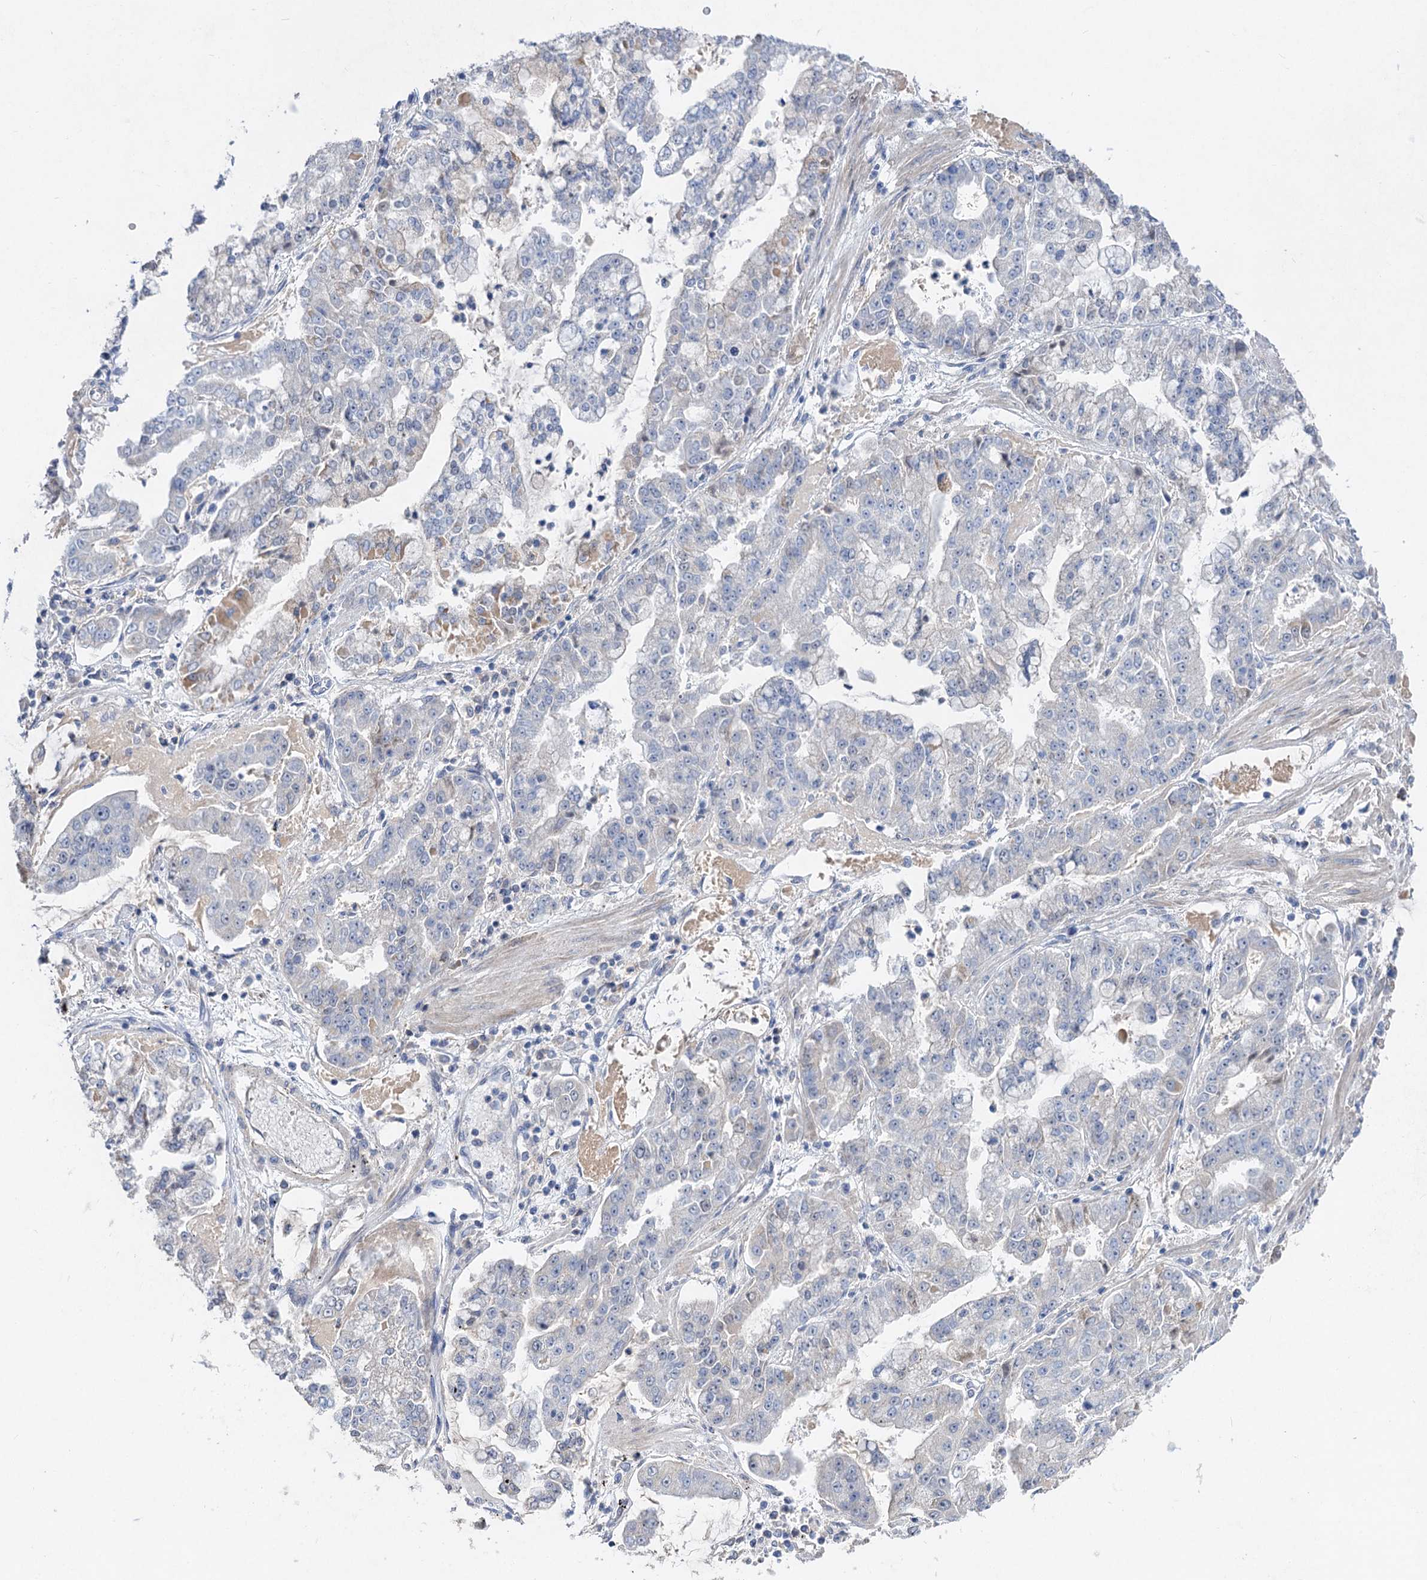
{"staining": {"intensity": "negative", "quantity": "none", "location": "none"}, "tissue": "stomach cancer", "cell_type": "Tumor cells", "image_type": "cancer", "snomed": [{"axis": "morphology", "description": "Adenocarcinoma, NOS"}, {"axis": "topography", "description": "Stomach"}], "caption": "Tumor cells are negative for brown protein staining in stomach cancer.", "gene": "ATP4A", "patient": {"sex": "male", "age": 76}}